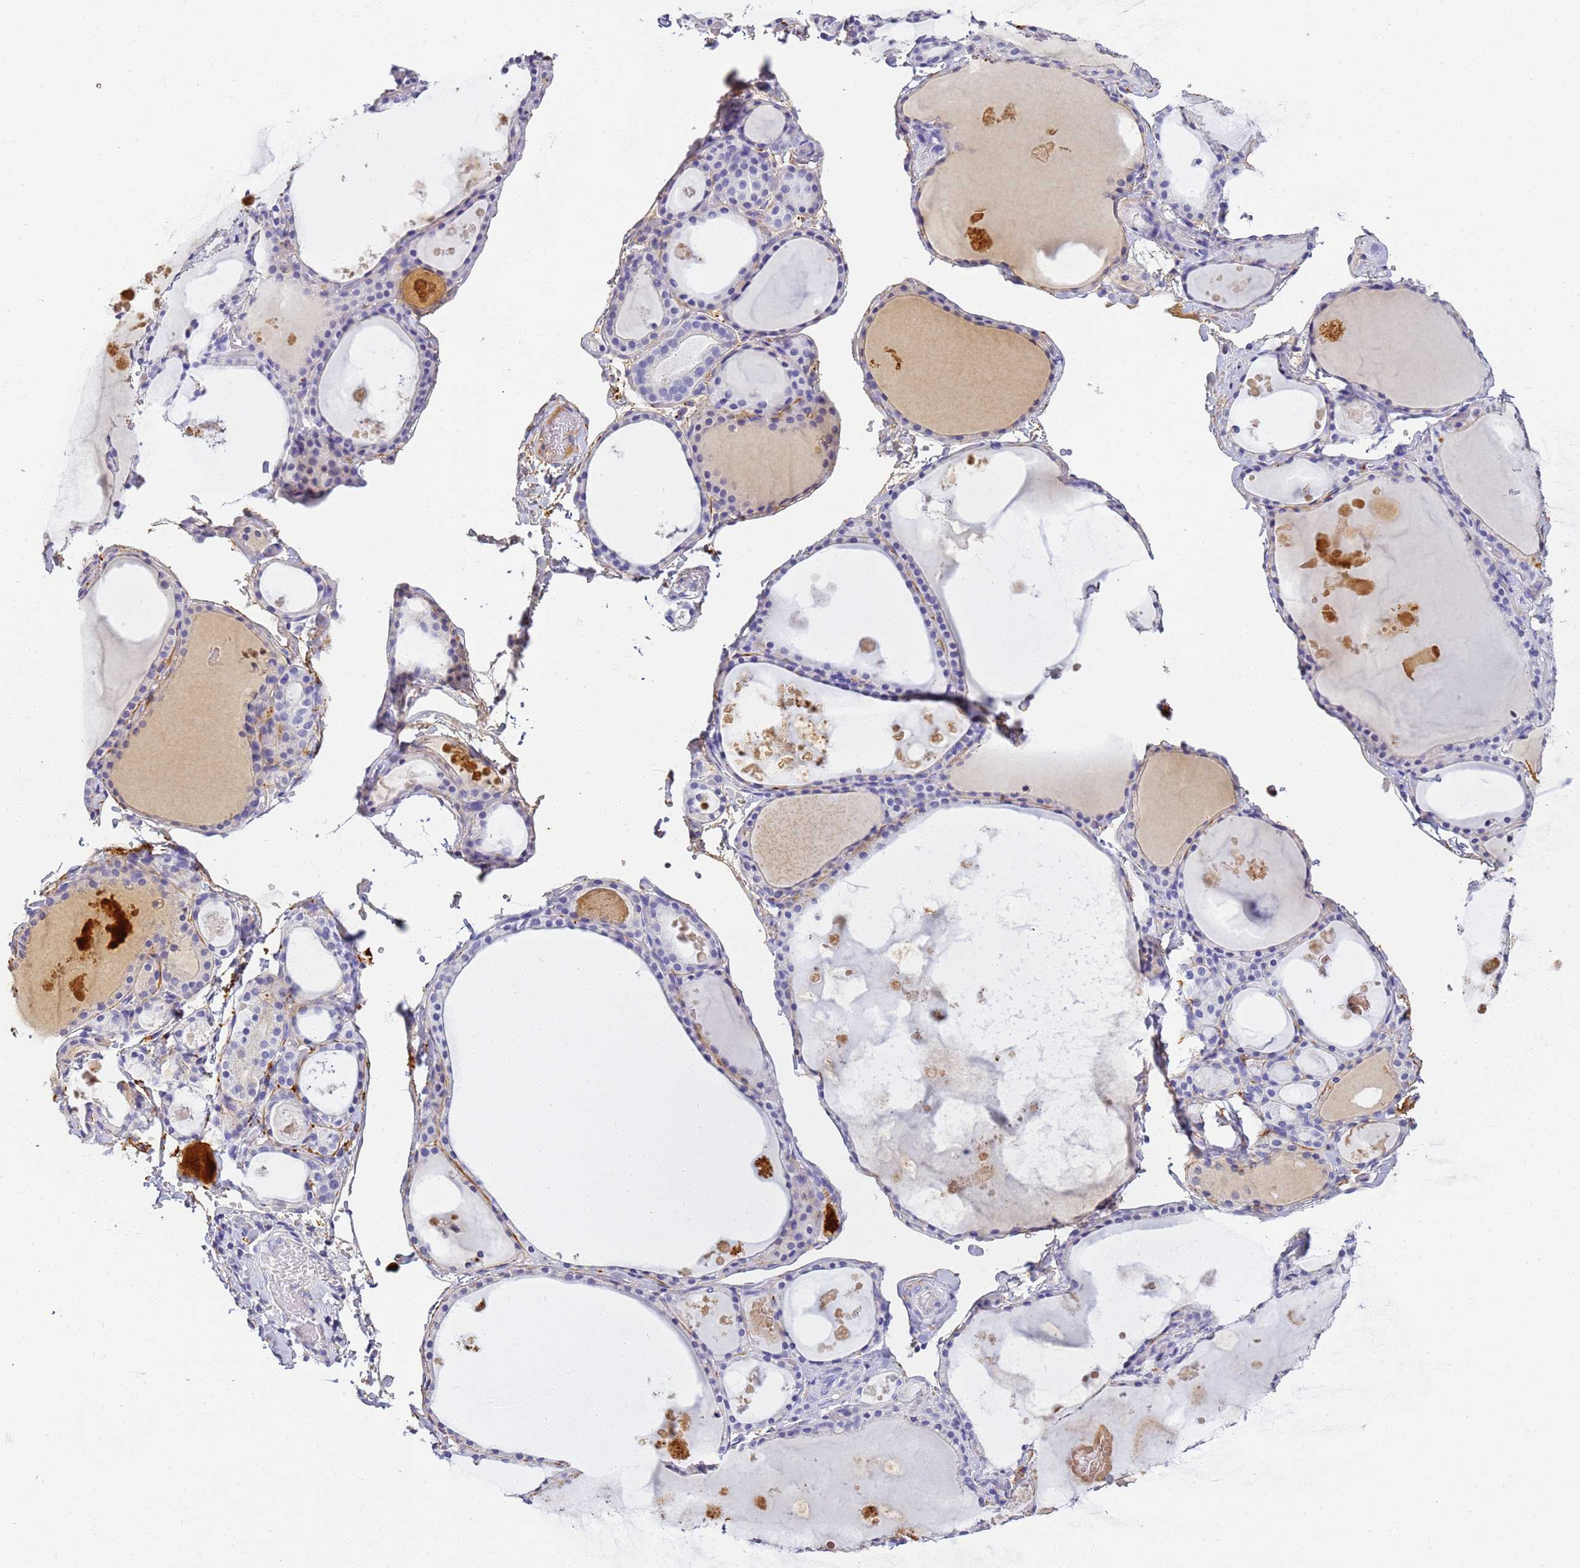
{"staining": {"intensity": "negative", "quantity": "none", "location": "none"}, "tissue": "thyroid gland", "cell_type": "Glandular cells", "image_type": "normal", "snomed": [{"axis": "morphology", "description": "Normal tissue, NOS"}, {"axis": "topography", "description": "Thyroid gland"}], "caption": "A histopathology image of thyroid gland stained for a protein displays no brown staining in glandular cells.", "gene": "CFHR1", "patient": {"sex": "male", "age": 56}}